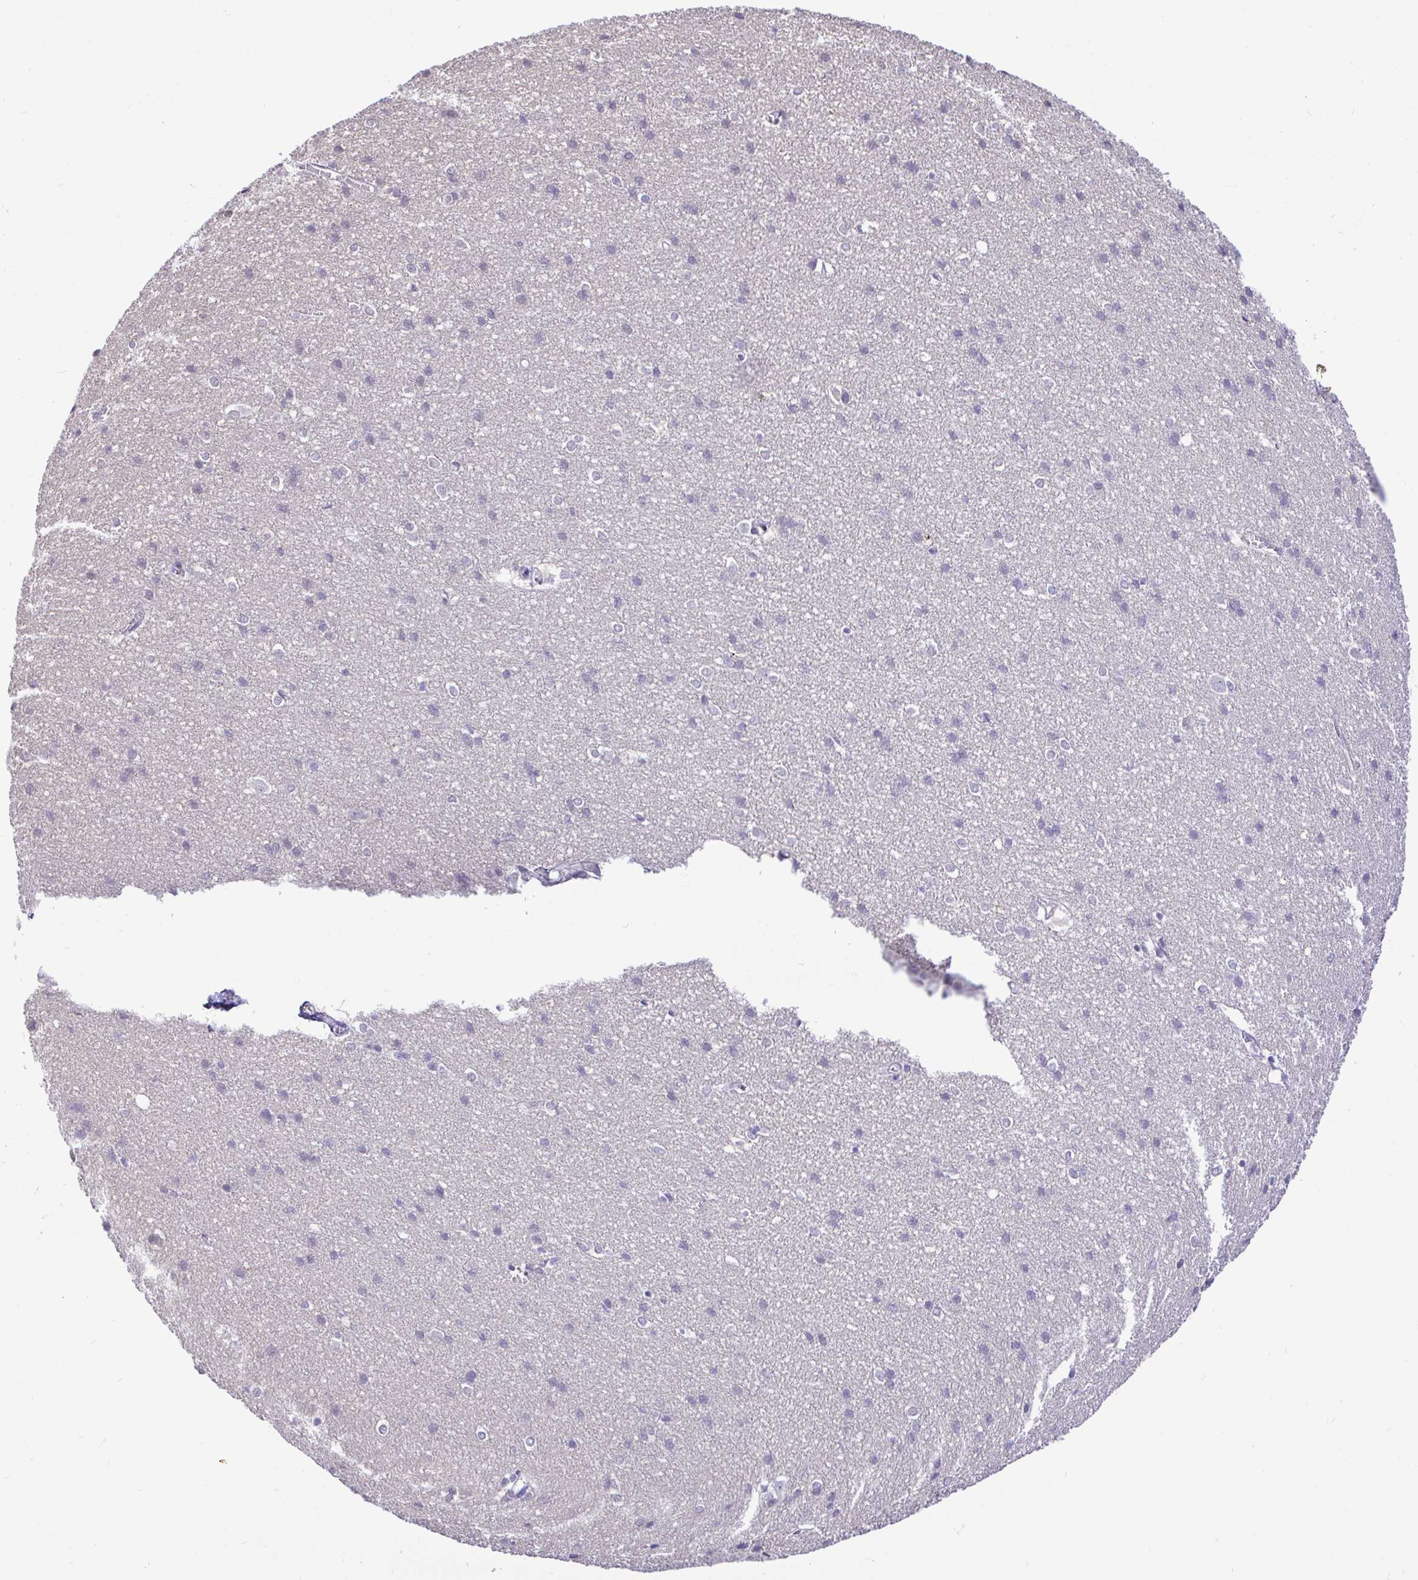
{"staining": {"intensity": "negative", "quantity": "none", "location": "none"}, "tissue": "cerebral cortex", "cell_type": "Endothelial cells", "image_type": "normal", "snomed": [{"axis": "morphology", "description": "Normal tissue, NOS"}, {"axis": "topography", "description": "Cerebral cortex"}], "caption": "Immunohistochemical staining of normal cerebral cortex reveals no significant expression in endothelial cells. (IHC, brightfield microscopy, high magnification).", "gene": "ZNF485", "patient": {"sex": "male", "age": 37}}